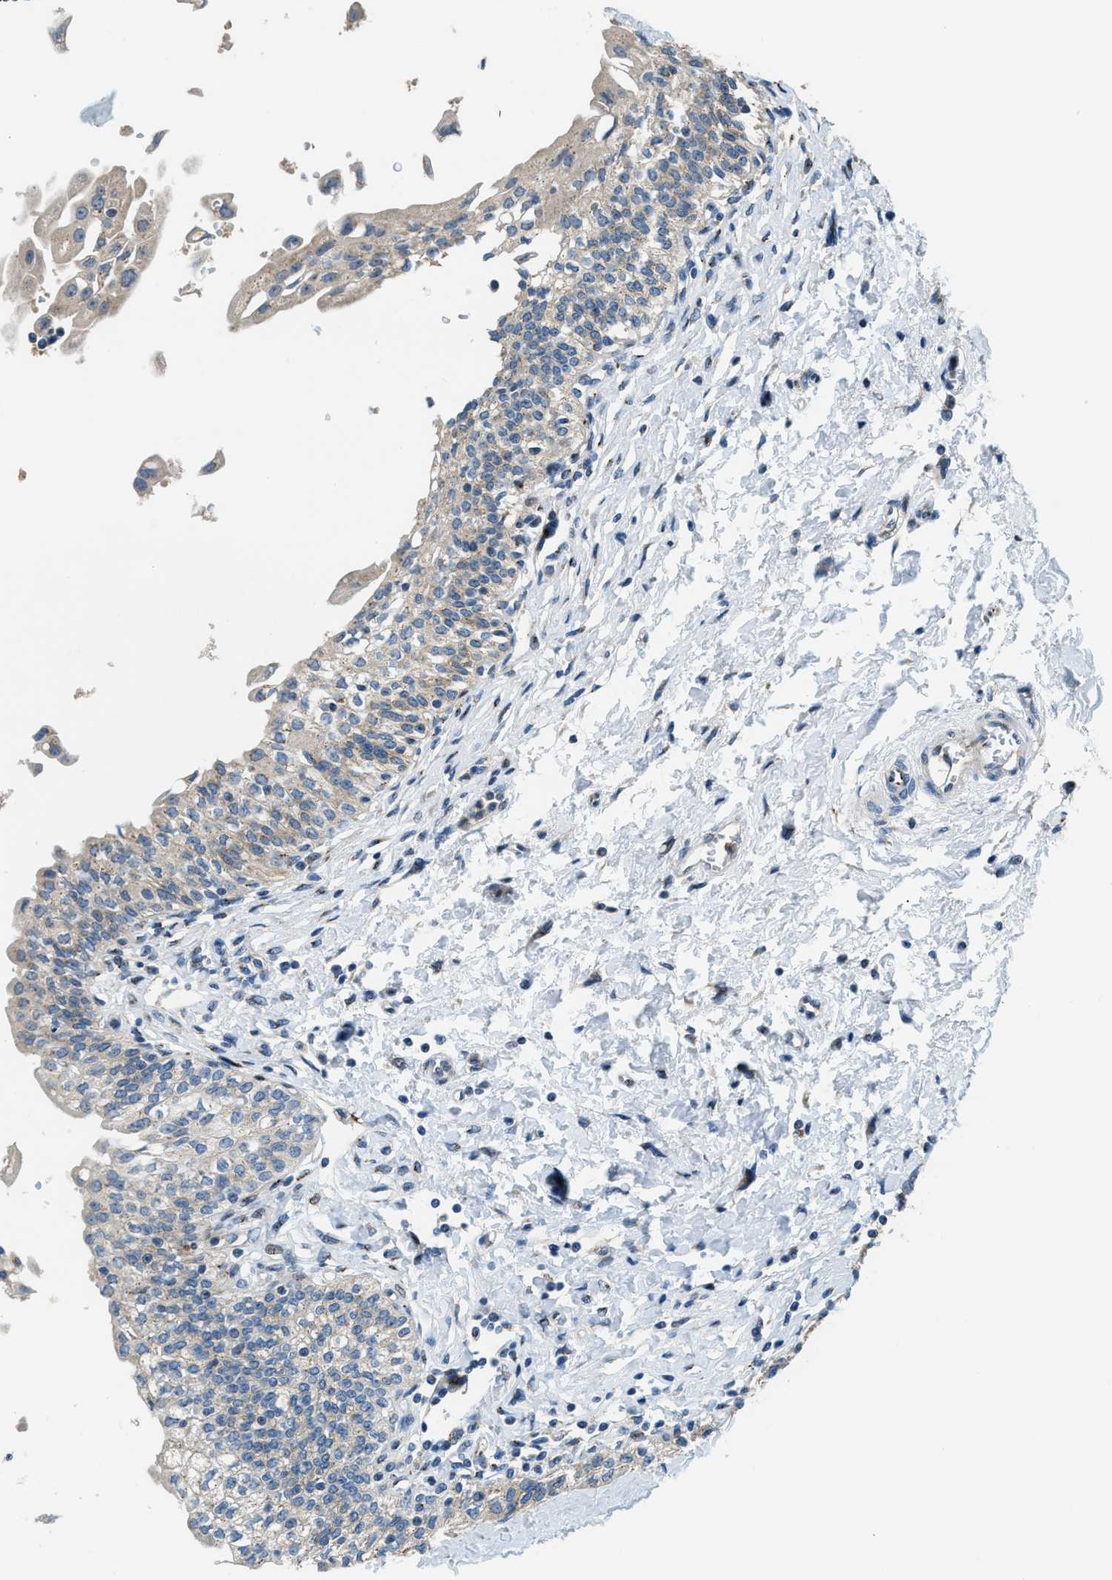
{"staining": {"intensity": "moderate", "quantity": "<25%", "location": "cytoplasmic/membranous"}, "tissue": "urinary bladder", "cell_type": "Urothelial cells", "image_type": "normal", "snomed": [{"axis": "morphology", "description": "Normal tissue, NOS"}, {"axis": "topography", "description": "Urinary bladder"}], "caption": "Immunohistochemistry micrograph of benign urinary bladder: urinary bladder stained using IHC demonstrates low levels of moderate protein expression localized specifically in the cytoplasmic/membranous of urothelial cells, appearing as a cytoplasmic/membranous brown color.", "gene": "FUT8", "patient": {"sex": "male", "age": 55}}